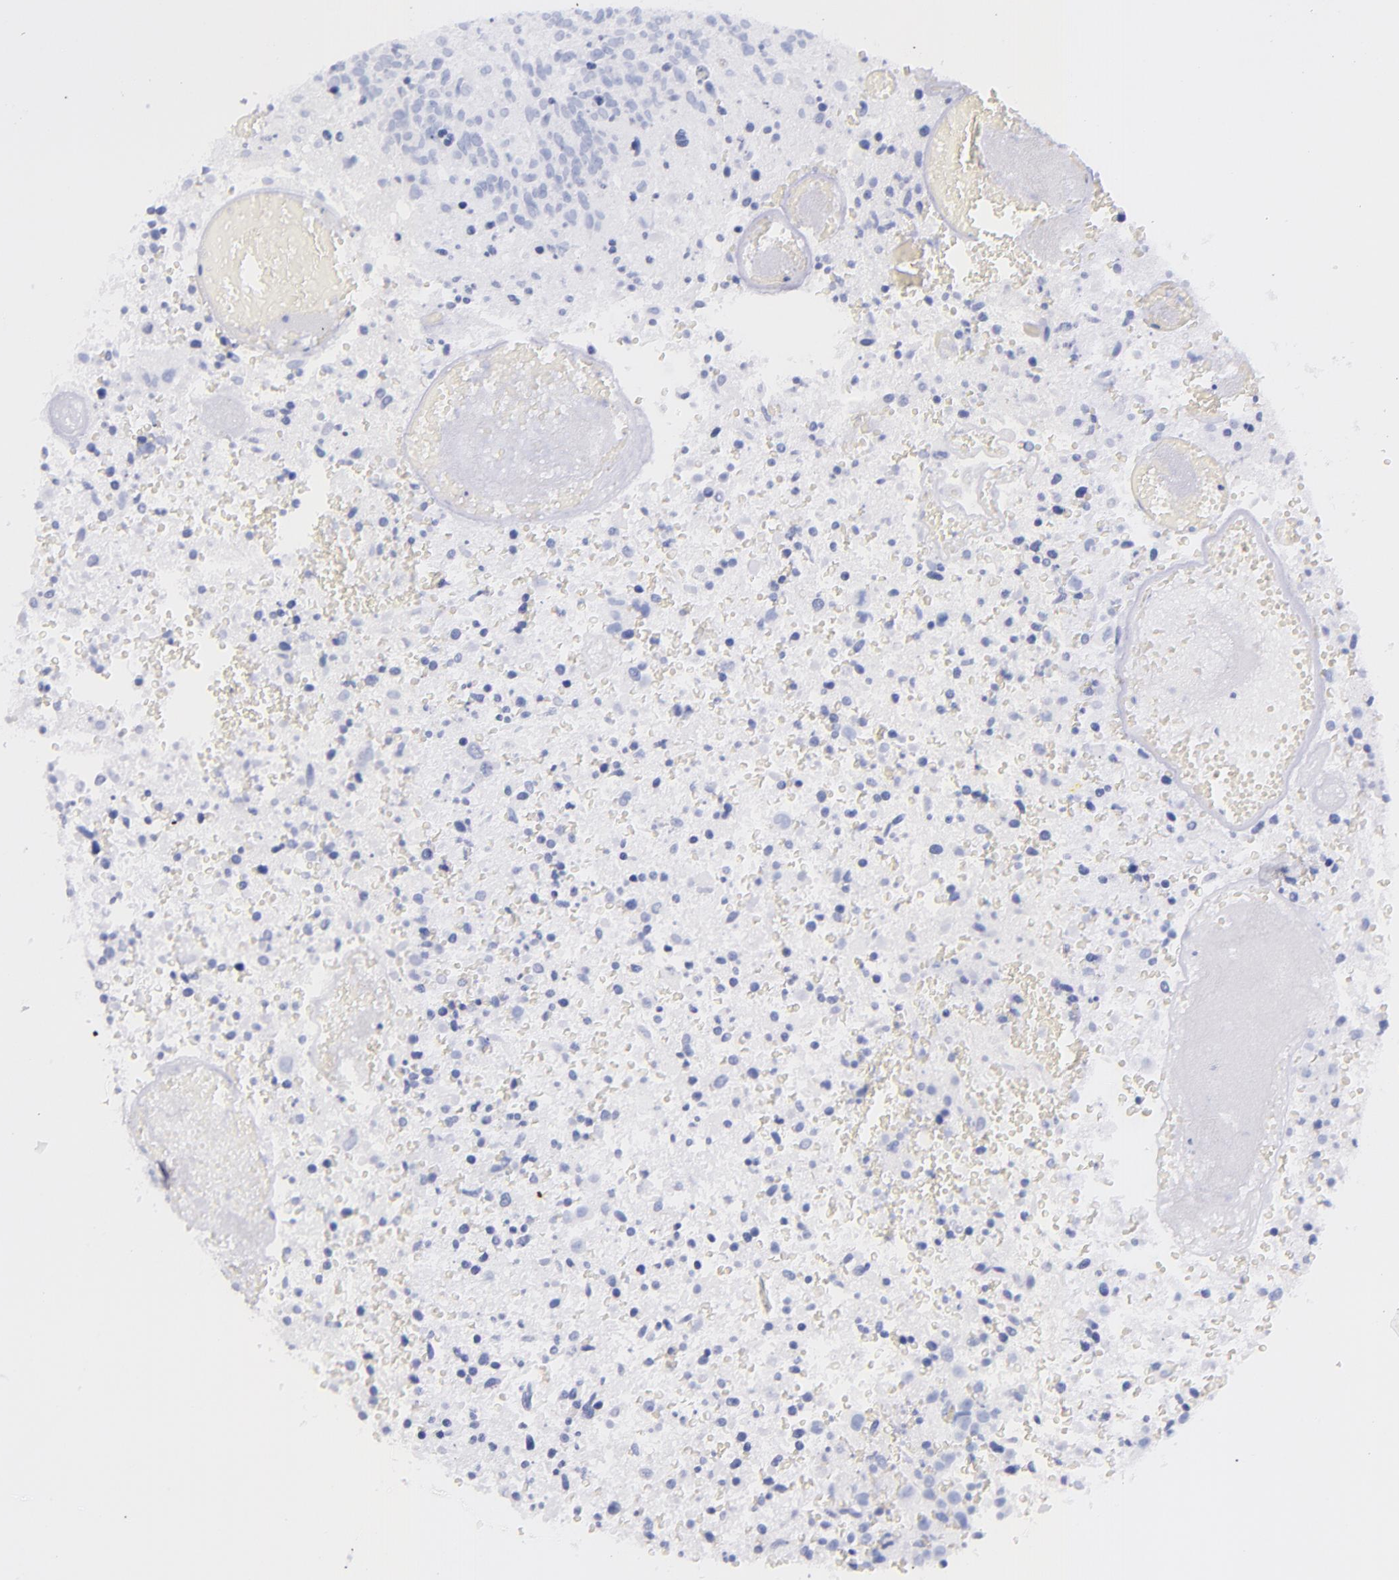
{"staining": {"intensity": "negative", "quantity": "none", "location": "none"}, "tissue": "glioma", "cell_type": "Tumor cells", "image_type": "cancer", "snomed": [{"axis": "morphology", "description": "Glioma, malignant, High grade"}, {"axis": "topography", "description": "Brain"}], "caption": "Tumor cells are negative for brown protein staining in glioma.", "gene": "SFTPA2", "patient": {"sex": "male", "age": 72}}